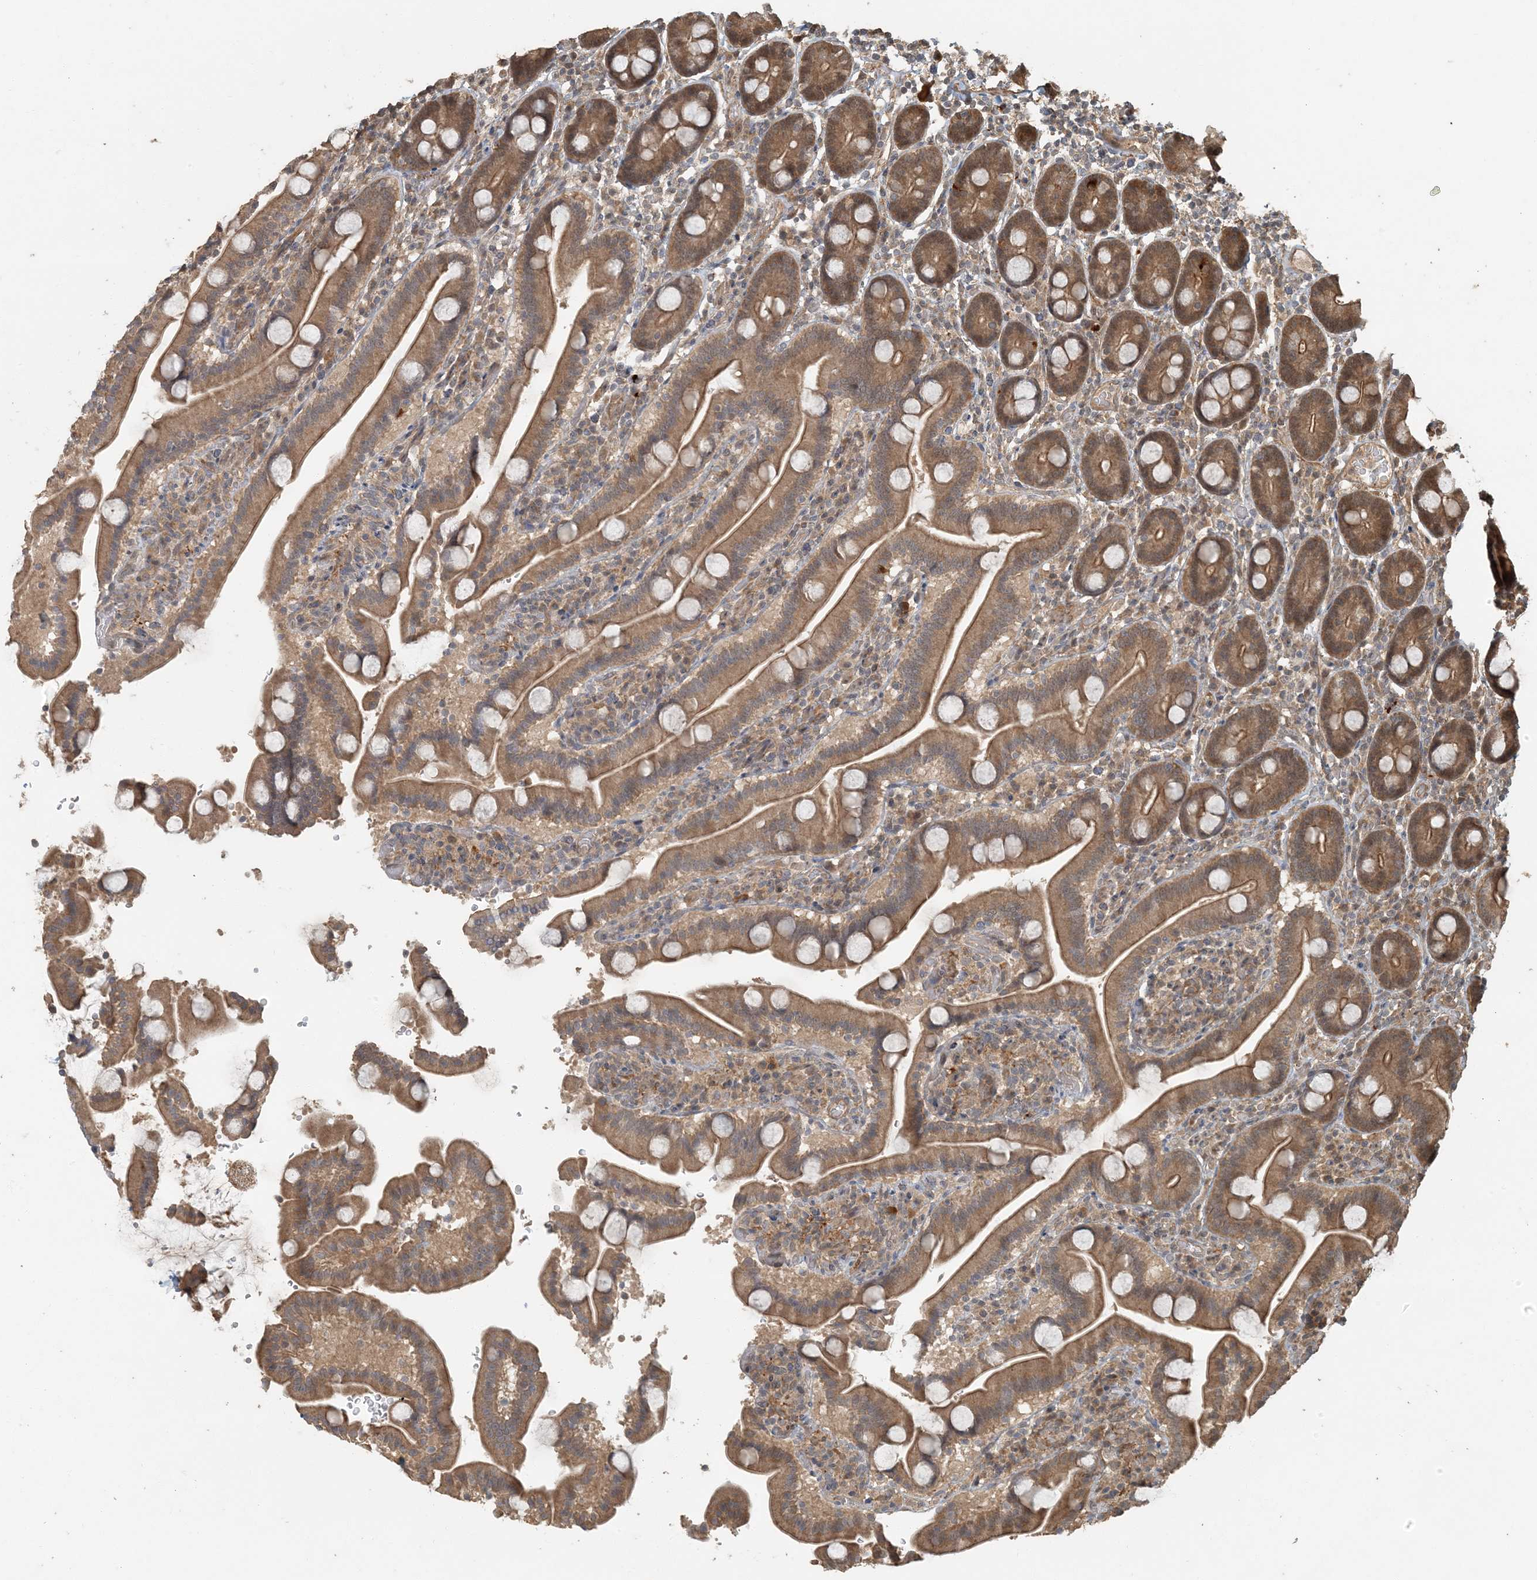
{"staining": {"intensity": "moderate", "quantity": ">75%", "location": "cytoplasmic/membranous"}, "tissue": "duodenum", "cell_type": "Glandular cells", "image_type": "normal", "snomed": [{"axis": "morphology", "description": "Normal tissue, NOS"}, {"axis": "topography", "description": "Duodenum"}], "caption": "Duodenum stained with a protein marker shows moderate staining in glandular cells.", "gene": "AK9", "patient": {"sex": "male", "age": 55}}